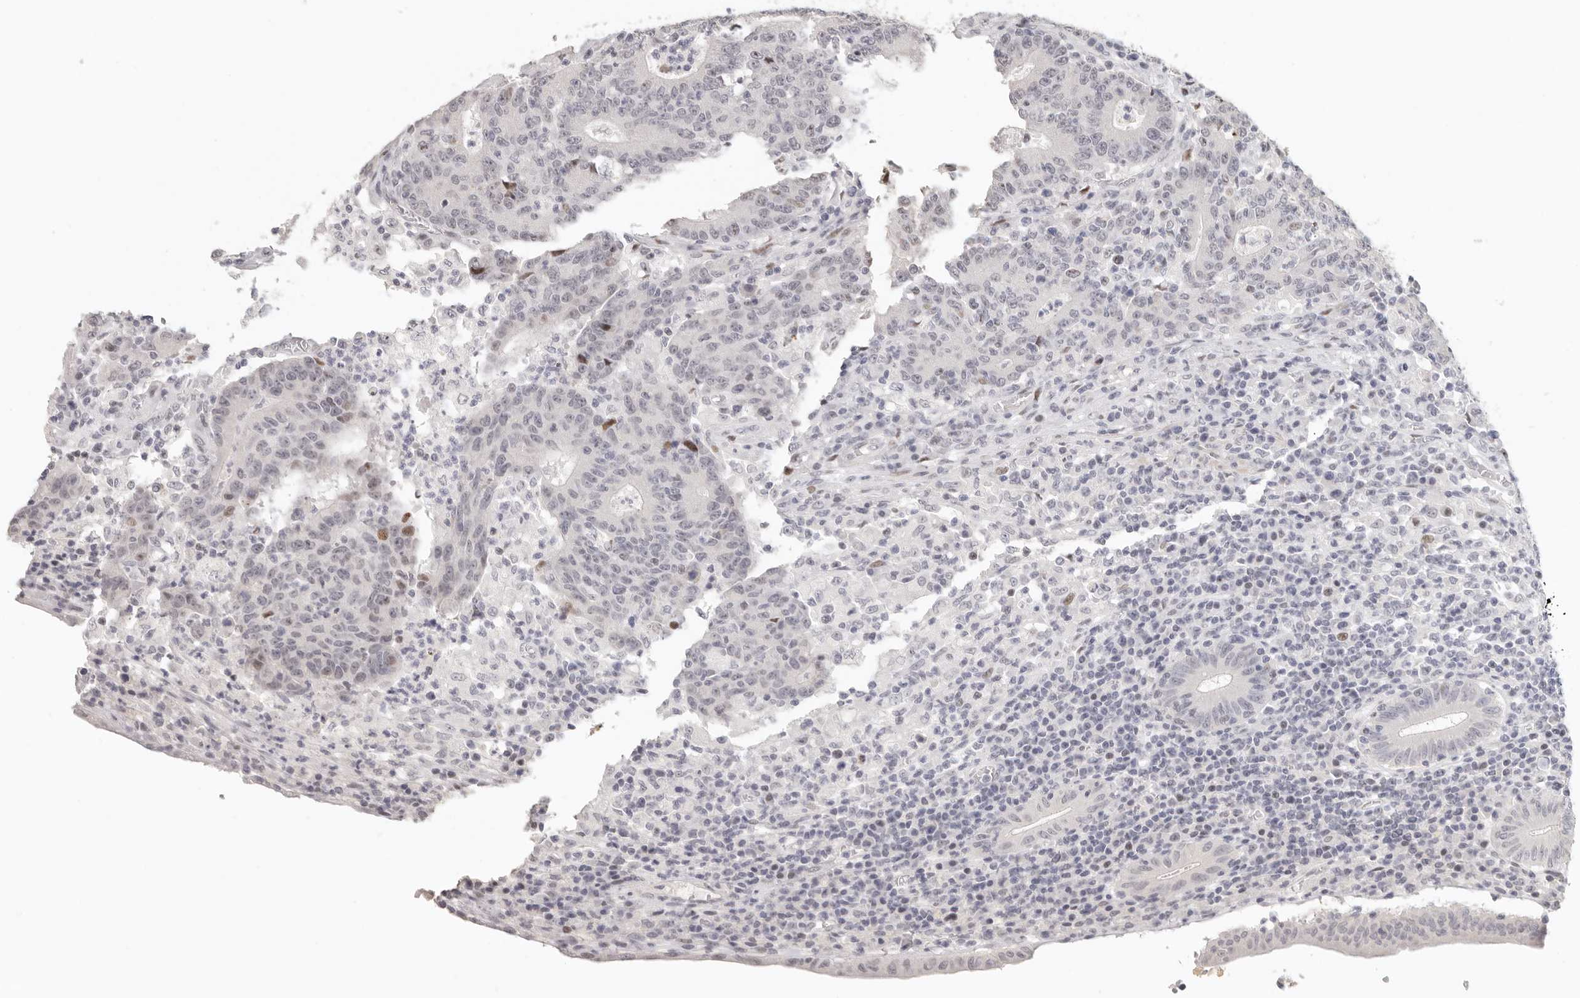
{"staining": {"intensity": "negative", "quantity": "none", "location": "none"}, "tissue": "colorectal cancer", "cell_type": "Tumor cells", "image_type": "cancer", "snomed": [{"axis": "morphology", "description": "Adenocarcinoma, NOS"}, {"axis": "topography", "description": "Colon"}], "caption": "An immunohistochemistry (IHC) histopathology image of colorectal cancer is shown. There is no staining in tumor cells of colorectal cancer.", "gene": "GPBP1L1", "patient": {"sex": "female", "age": 75}}